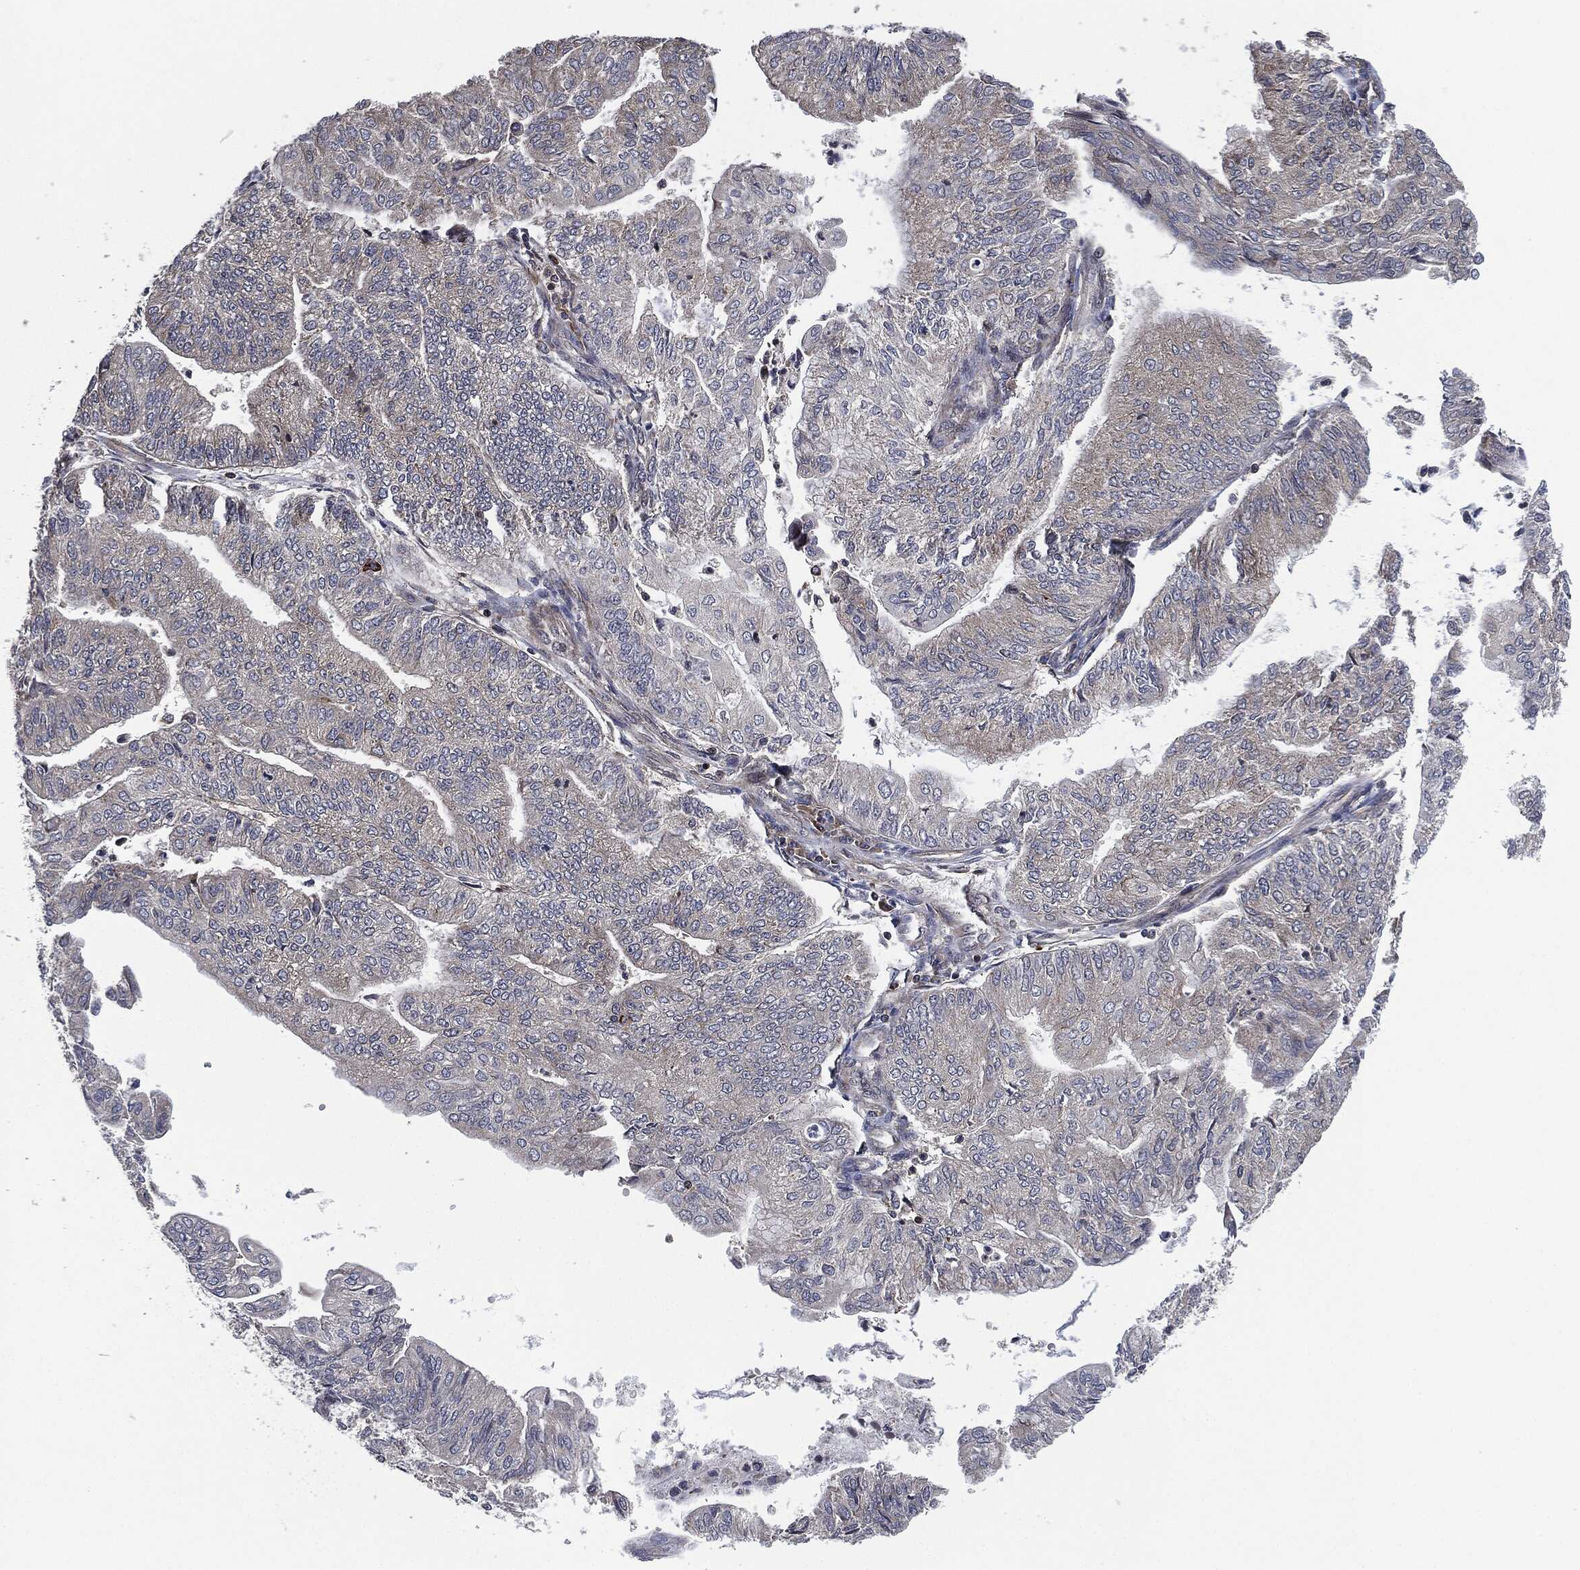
{"staining": {"intensity": "negative", "quantity": "none", "location": "none"}, "tissue": "endometrial cancer", "cell_type": "Tumor cells", "image_type": "cancer", "snomed": [{"axis": "morphology", "description": "Adenocarcinoma, NOS"}, {"axis": "topography", "description": "Endometrium"}], "caption": "A micrograph of adenocarcinoma (endometrial) stained for a protein exhibits no brown staining in tumor cells.", "gene": "UBR1", "patient": {"sex": "female", "age": 59}}